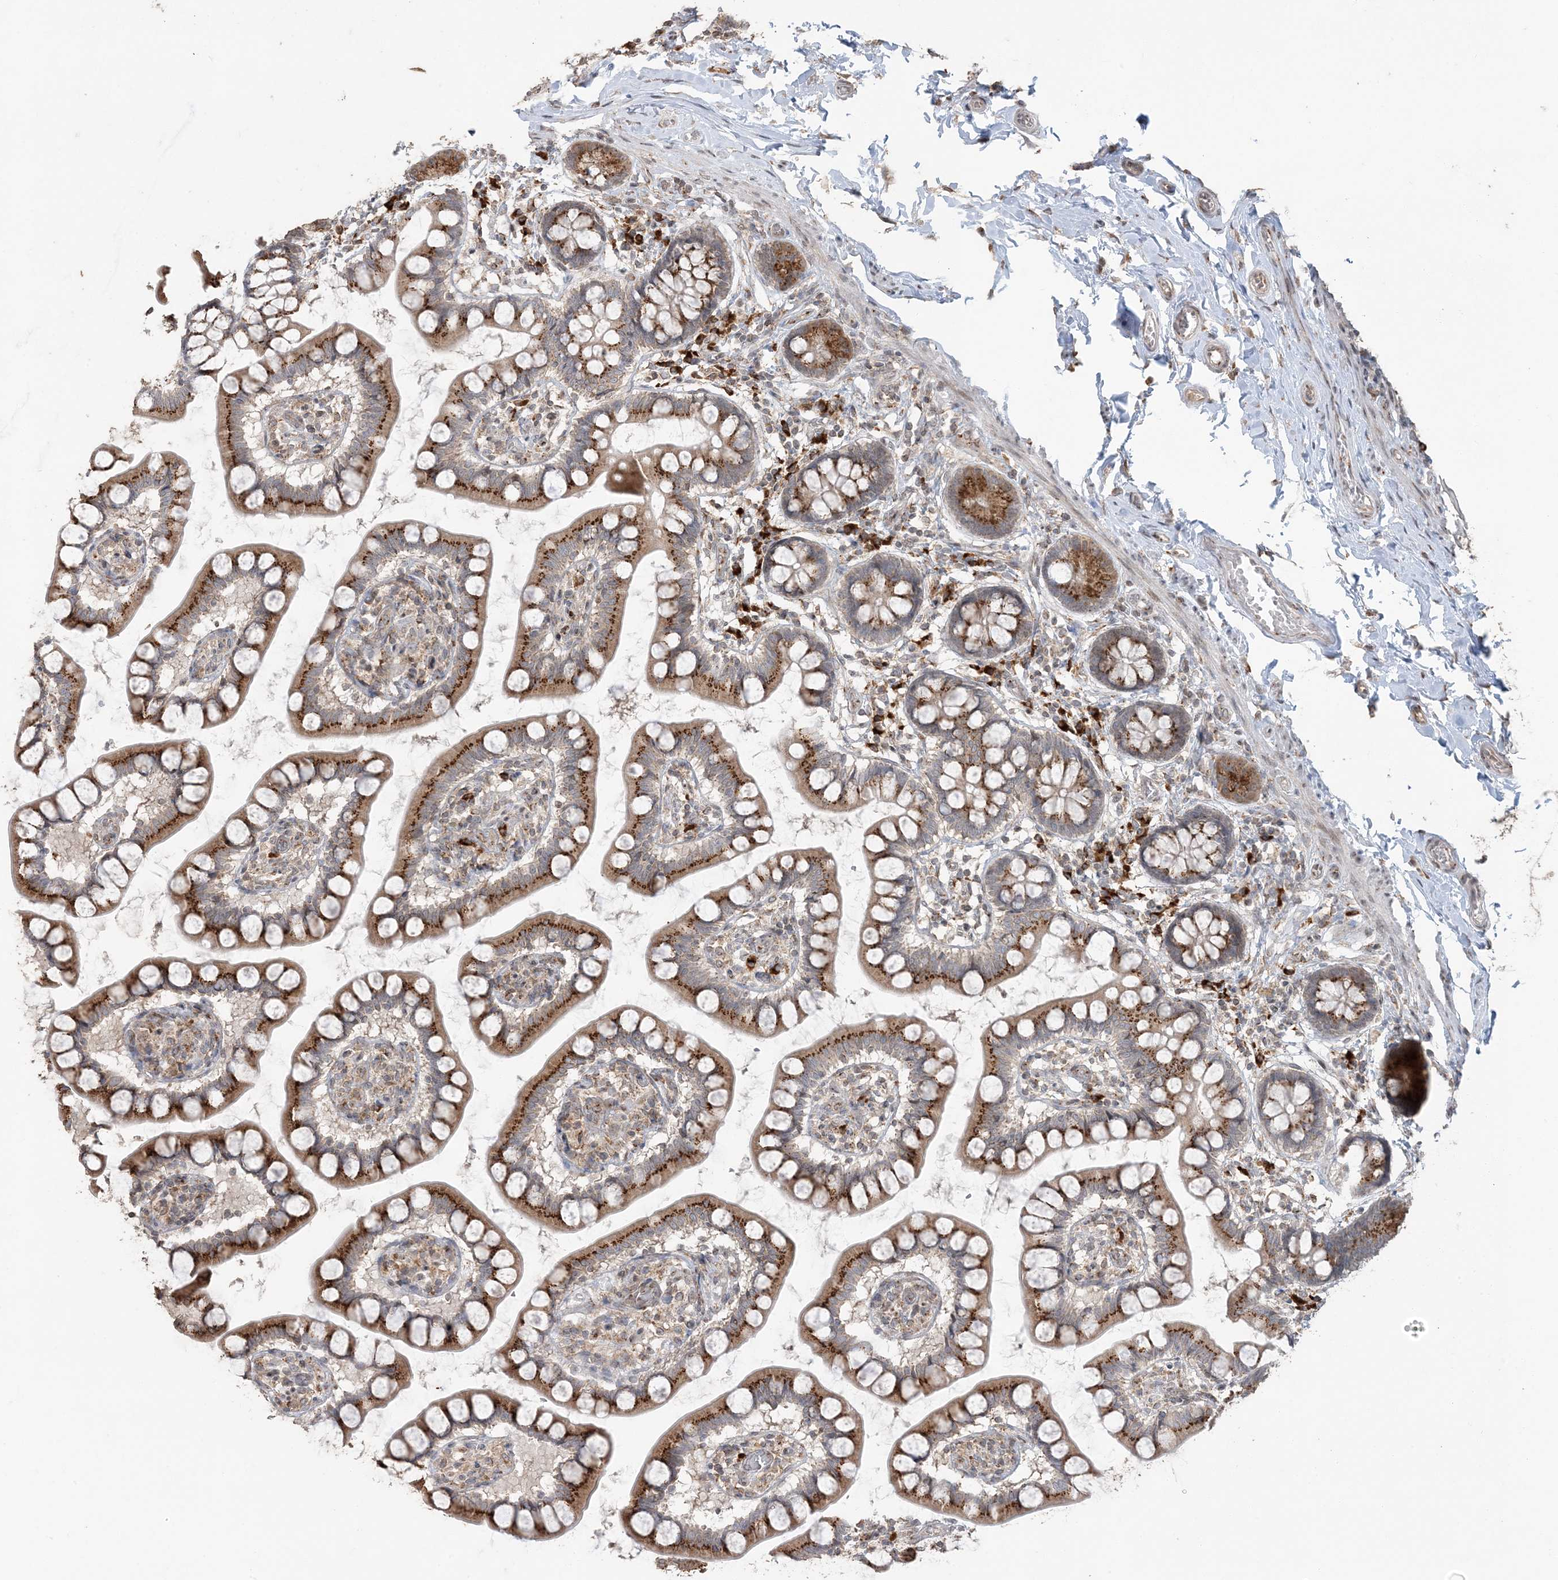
{"staining": {"intensity": "strong", "quantity": ">75%", "location": "cytoplasmic/membranous"}, "tissue": "small intestine", "cell_type": "Glandular cells", "image_type": "normal", "snomed": [{"axis": "morphology", "description": "Normal tissue, NOS"}, {"axis": "topography", "description": "Small intestine"}], "caption": "The immunohistochemical stain highlights strong cytoplasmic/membranous positivity in glandular cells of unremarkable small intestine.", "gene": "RER1", "patient": {"sex": "male", "age": 52}}